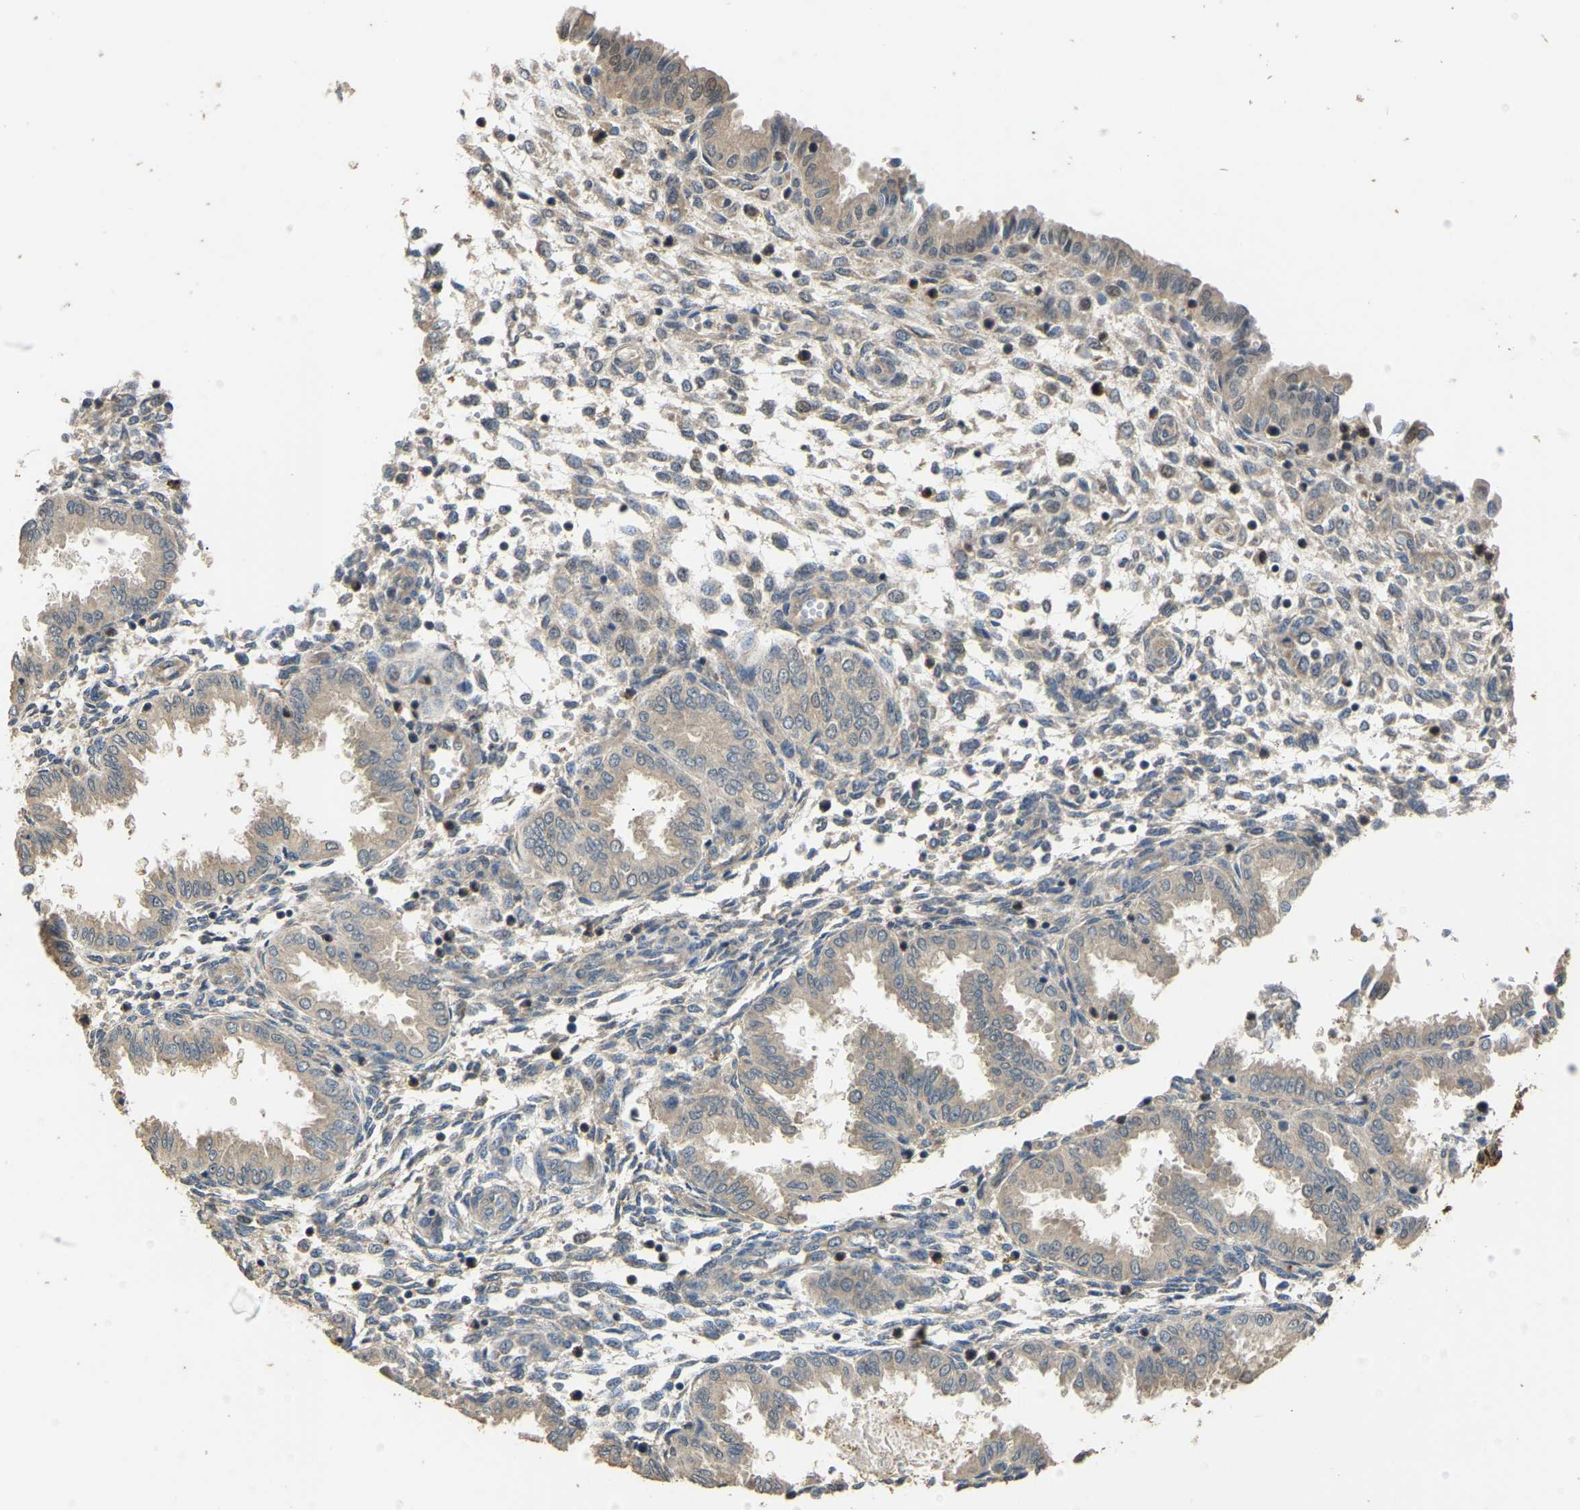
{"staining": {"intensity": "weak", "quantity": "<25%", "location": "cytoplasmic/membranous"}, "tissue": "endometrium", "cell_type": "Cells in endometrial stroma", "image_type": "normal", "snomed": [{"axis": "morphology", "description": "Normal tissue, NOS"}, {"axis": "topography", "description": "Endometrium"}], "caption": "Endometrium was stained to show a protein in brown. There is no significant positivity in cells in endometrial stroma. (DAB immunohistochemistry (IHC) visualized using brightfield microscopy, high magnification).", "gene": "TUFM", "patient": {"sex": "female", "age": 33}}